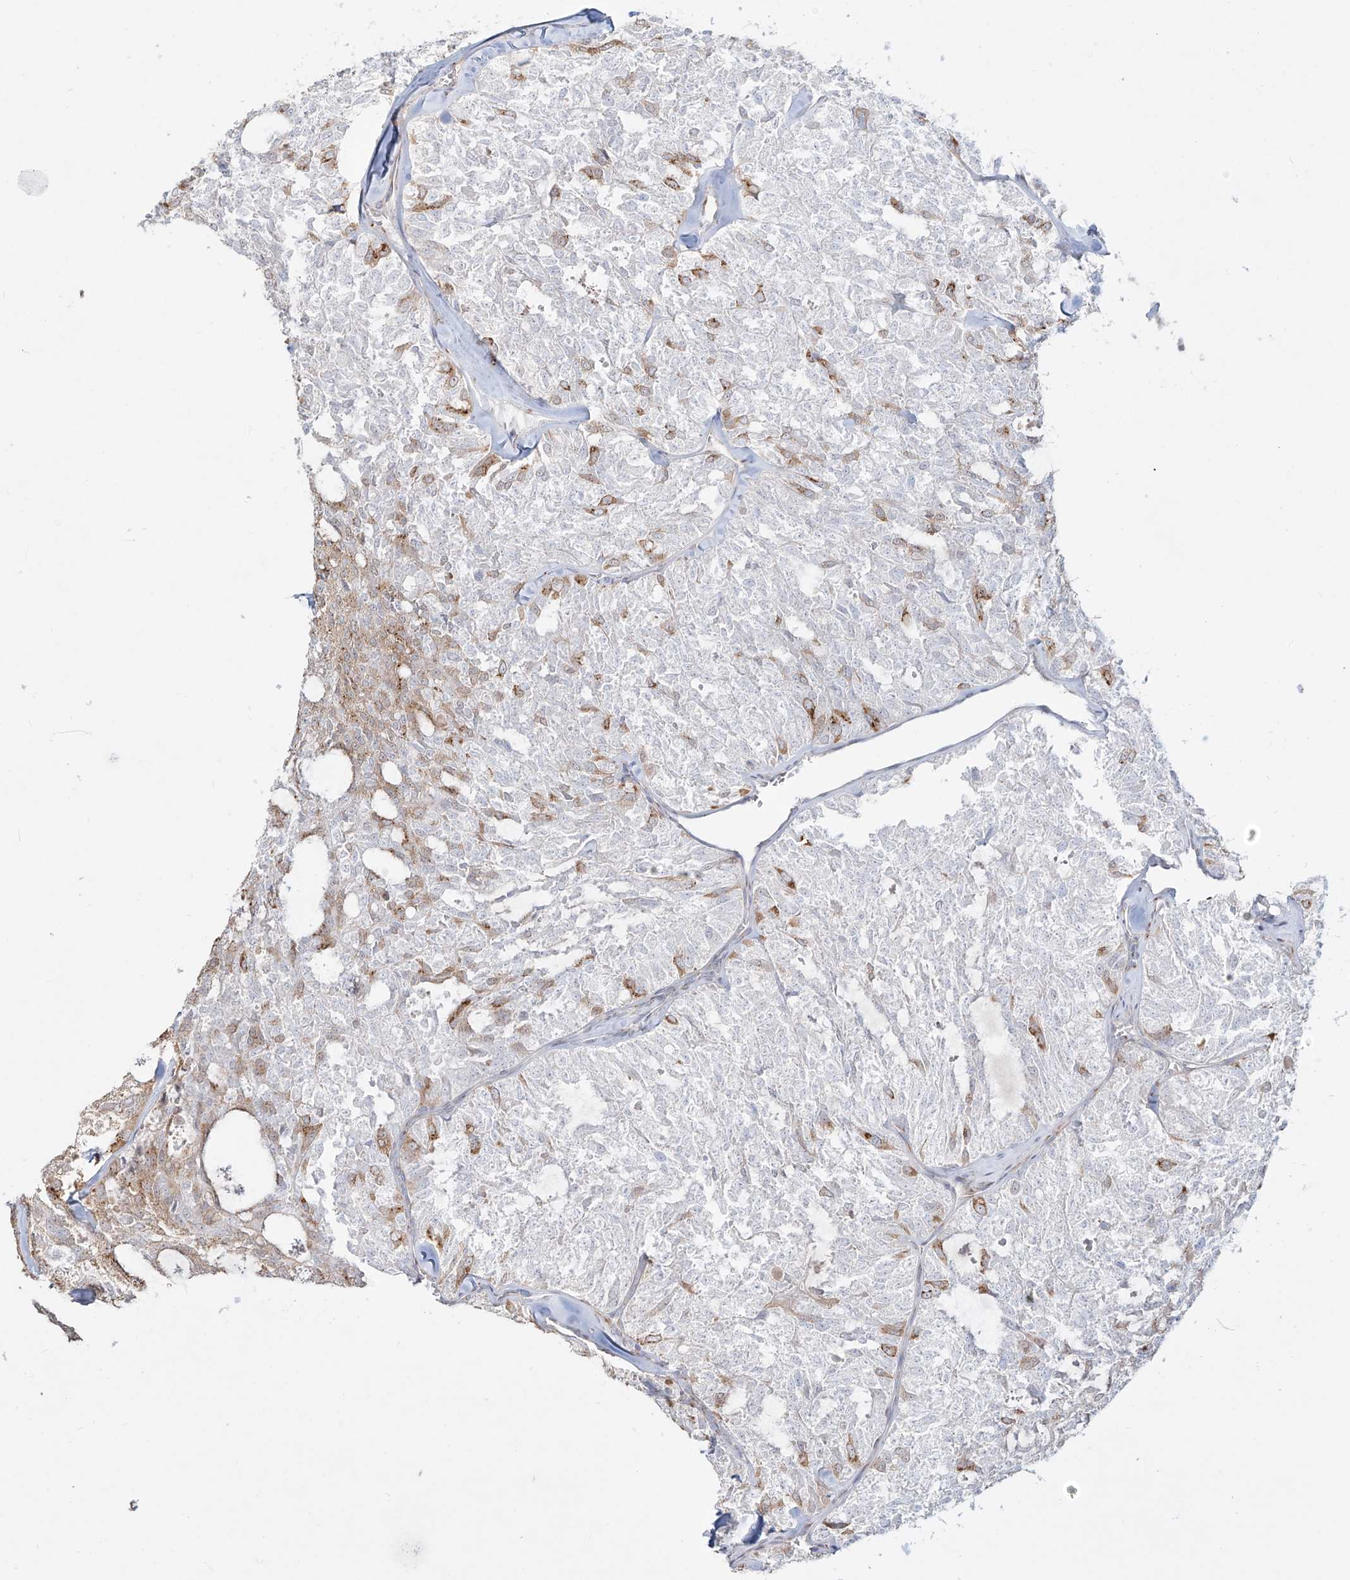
{"staining": {"intensity": "moderate", "quantity": "25%-75%", "location": "cytoplasmic/membranous"}, "tissue": "thyroid cancer", "cell_type": "Tumor cells", "image_type": "cancer", "snomed": [{"axis": "morphology", "description": "Follicular adenoma carcinoma, NOS"}, {"axis": "topography", "description": "Thyroid gland"}], "caption": "Tumor cells demonstrate moderate cytoplasmic/membranous expression in about 25%-75% of cells in thyroid cancer.", "gene": "BSDC1", "patient": {"sex": "male", "age": 75}}